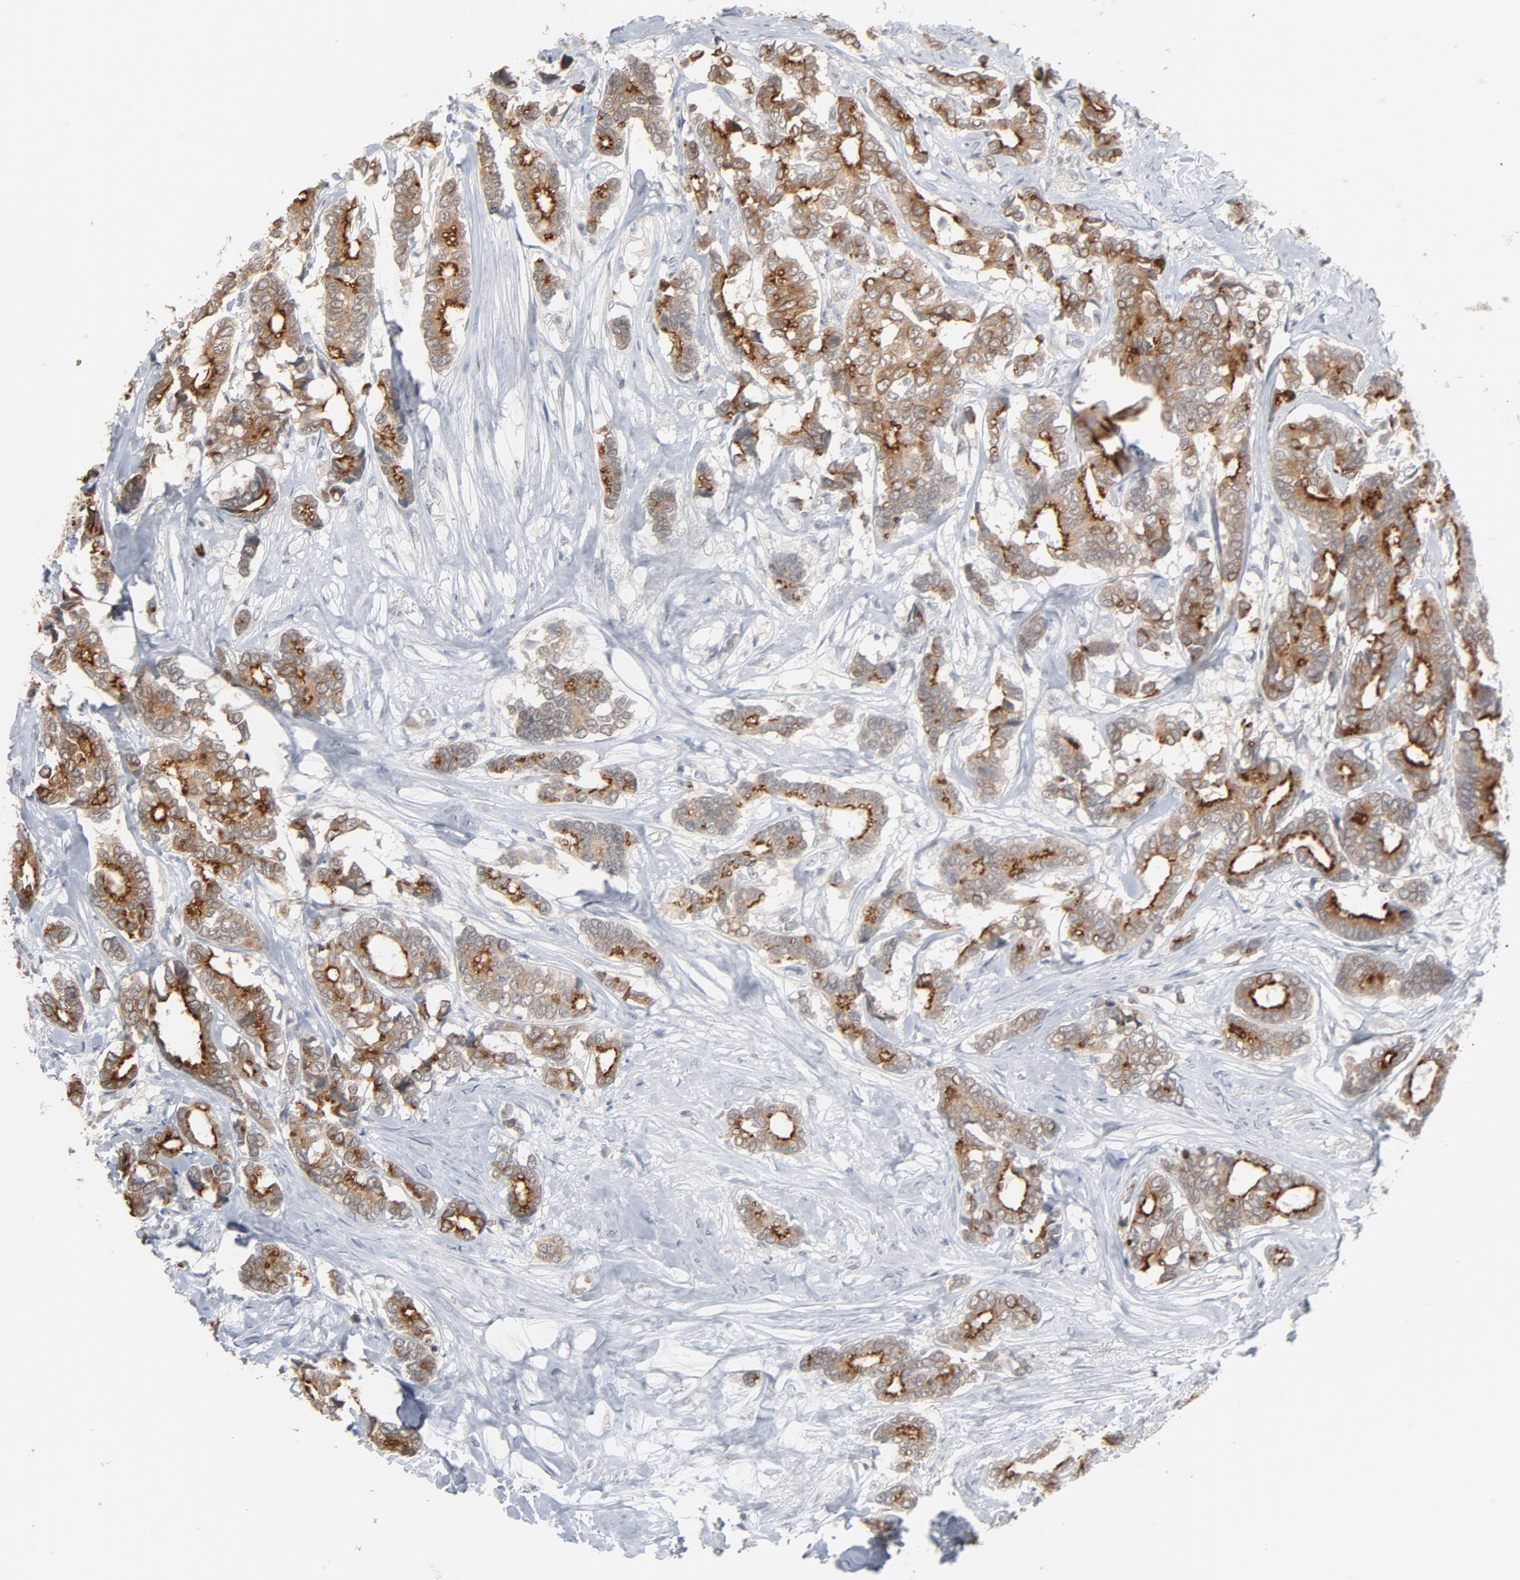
{"staining": {"intensity": "moderate", "quantity": ">75%", "location": "cytoplasmic/membranous"}, "tissue": "breast cancer", "cell_type": "Tumor cells", "image_type": "cancer", "snomed": [{"axis": "morphology", "description": "Duct carcinoma"}, {"axis": "topography", "description": "Breast"}], "caption": "Breast cancer stained for a protein demonstrates moderate cytoplasmic/membranous positivity in tumor cells.", "gene": "ITPR3", "patient": {"sex": "female", "age": 87}}